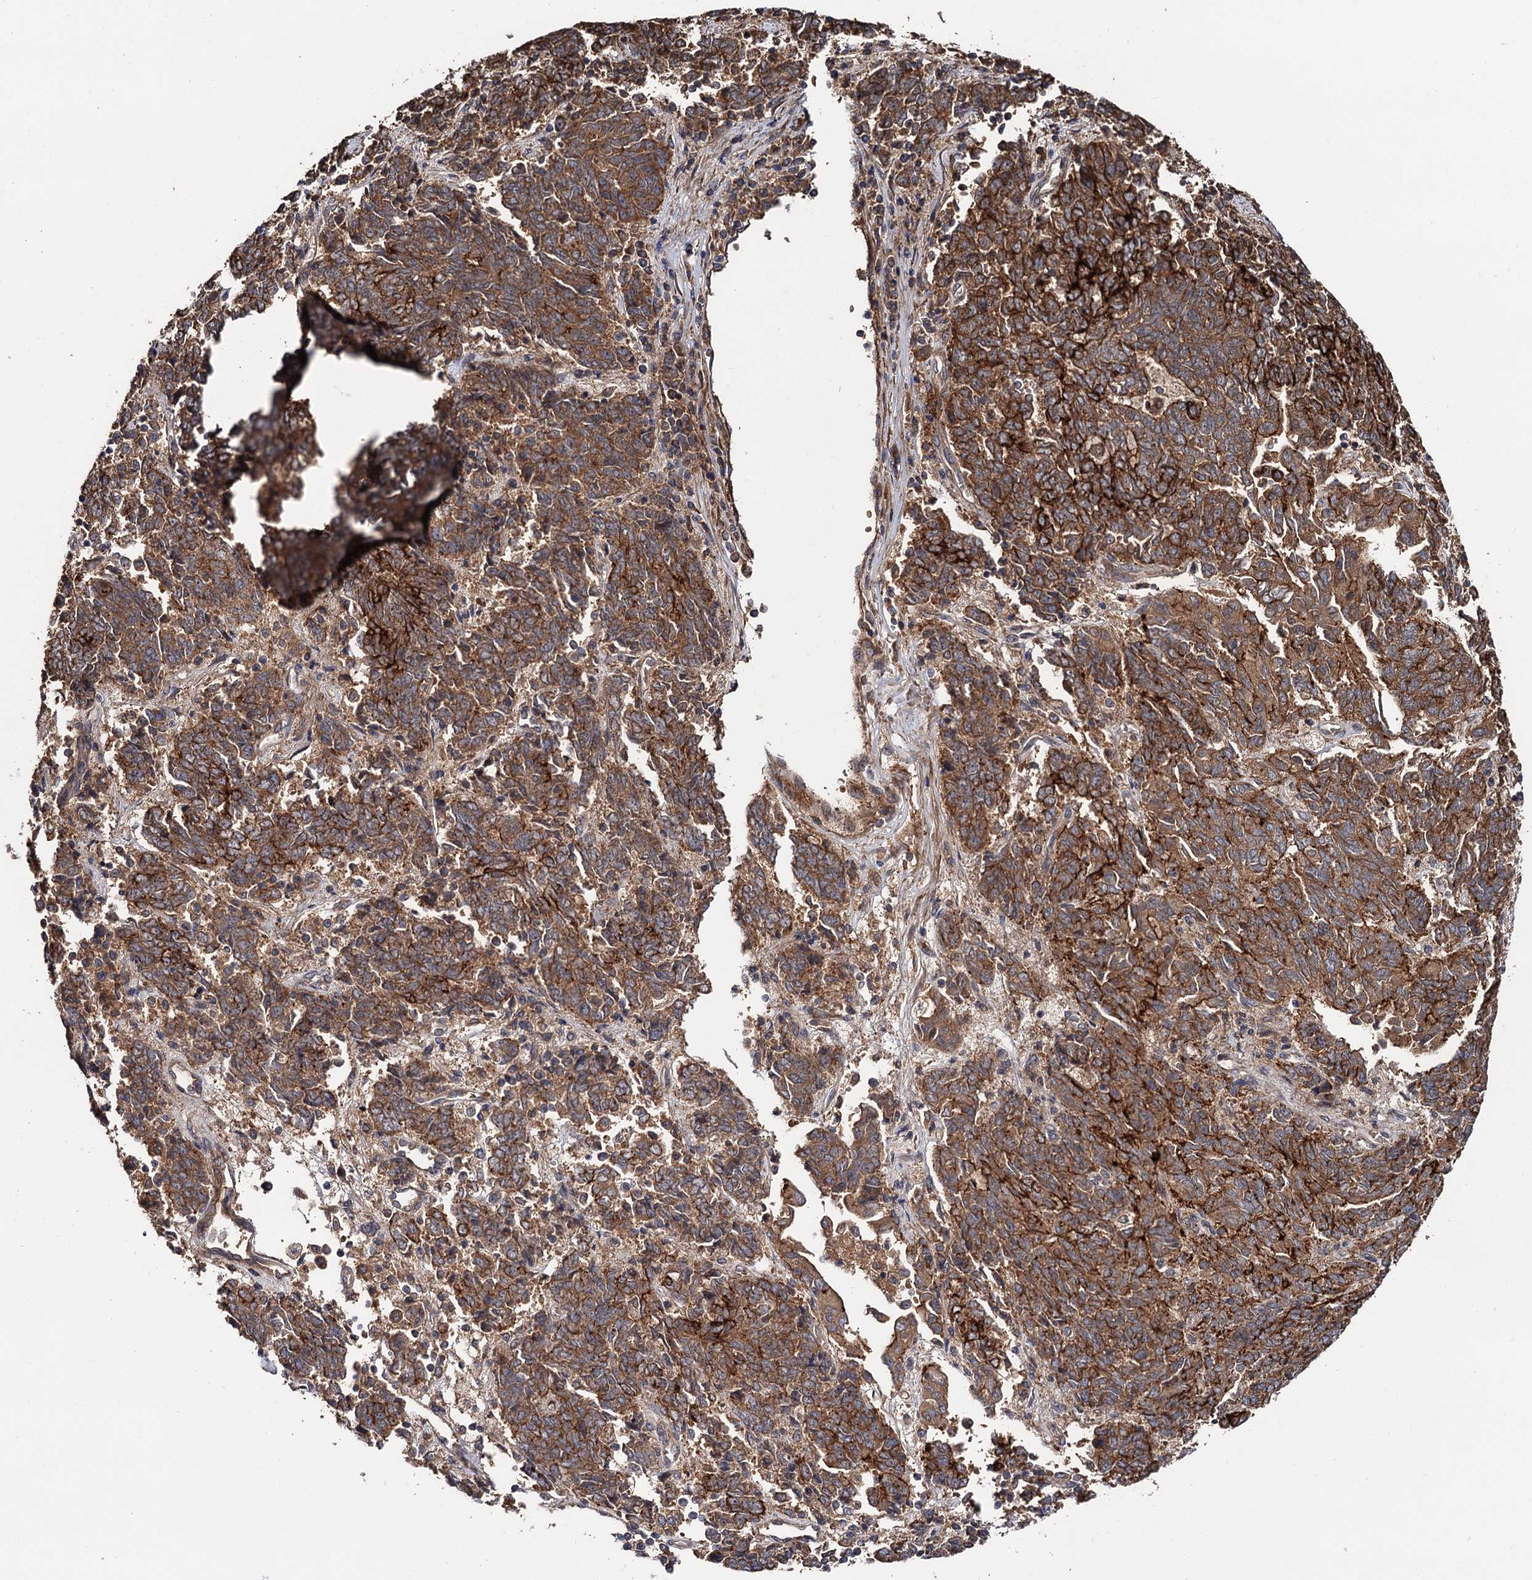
{"staining": {"intensity": "moderate", "quantity": ">75%", "location": "cytoplasmic/membranous"}, "tissue": "endometrial cancer", "cell_type": "Tumor cells", "image_type": "cancer", "snomed": [{"axis": "morphology", "description": "Adenocarcinoma, NOS"}, {"axis": "topography", "description": "Endometrium"}], "caption": "Protein analysis of endometrial cancer tissue displays moderate cytoplasmic/membranous expression in about >75% of tumor cells.", "gene": "SNX32", "patient": {"sex": "female", "age": 80}}